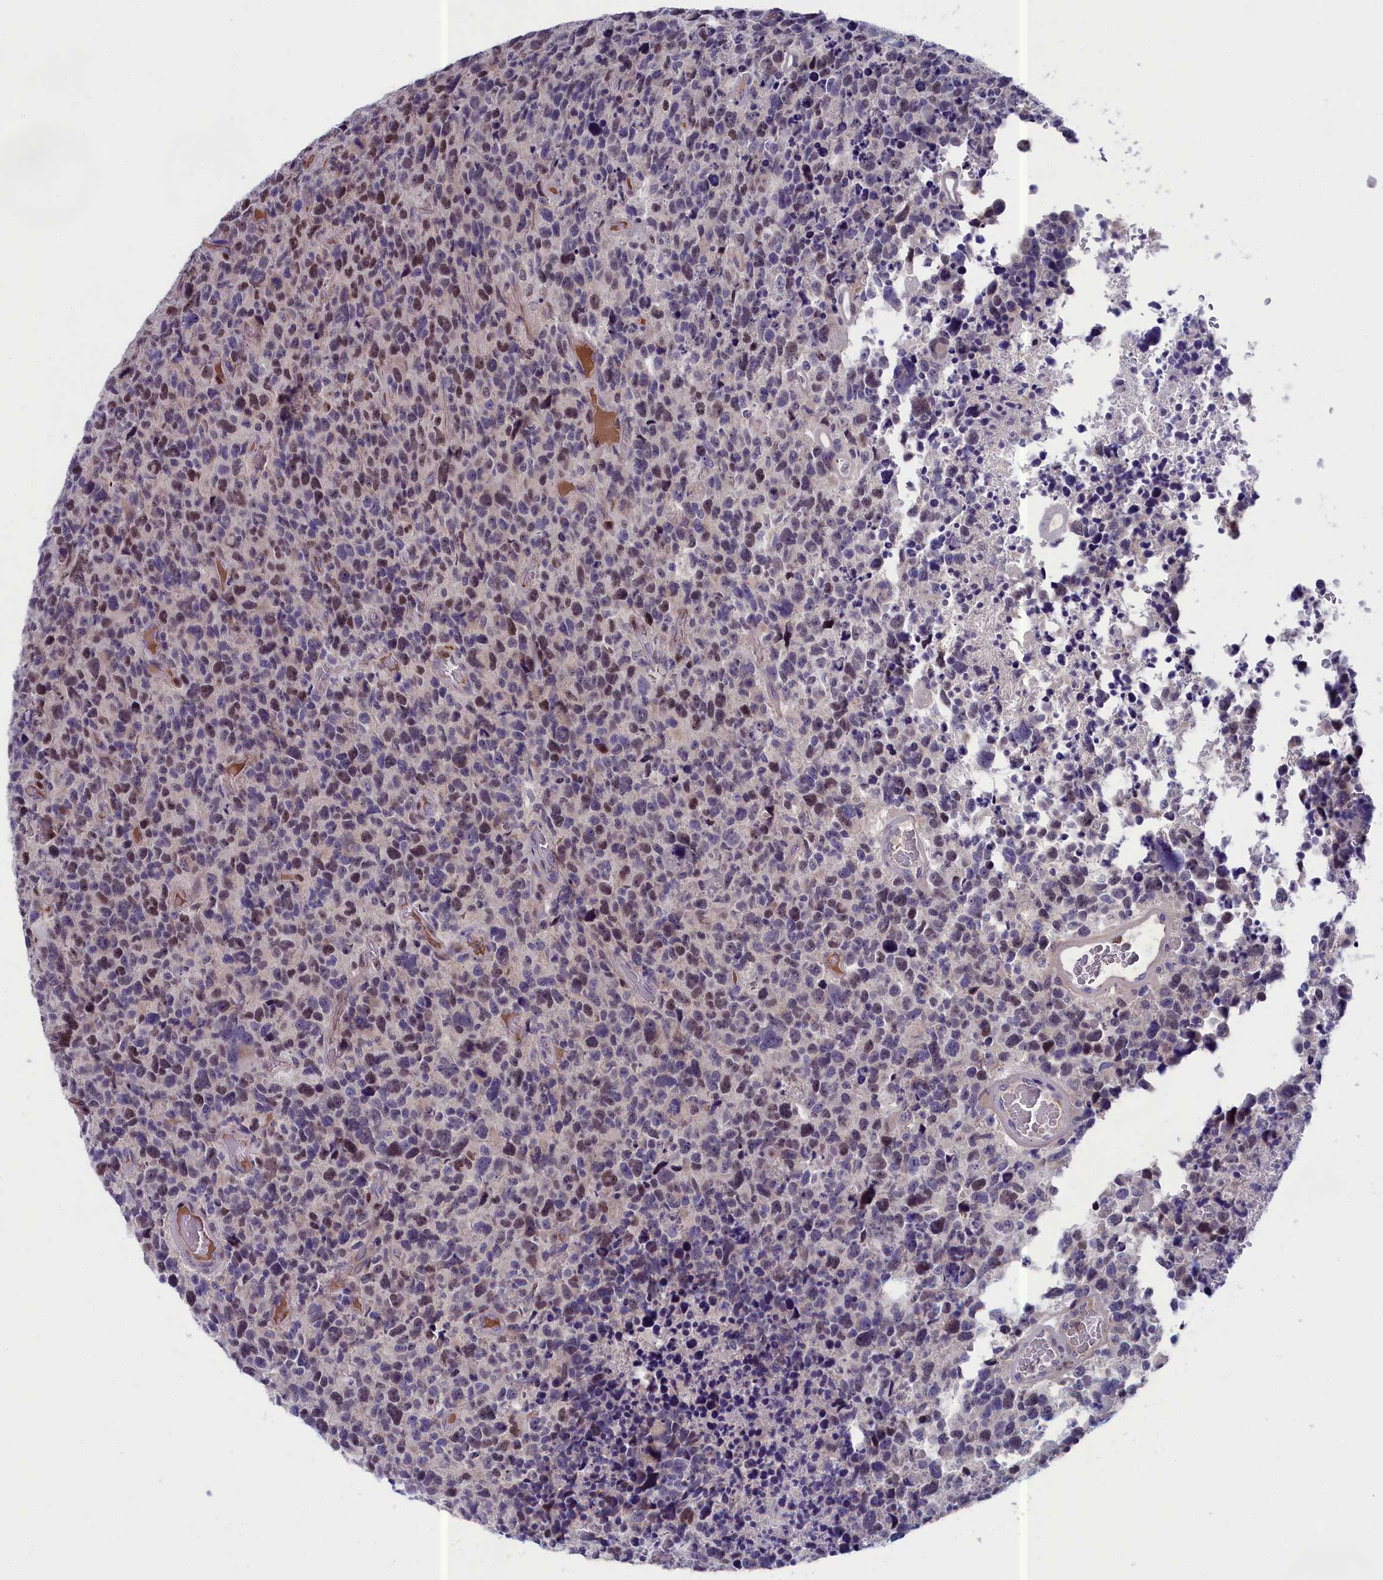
{"staining": {"intensity": "weak", "quantity": "25%-75%", "location": "nuclear"}, "tissue": "glioma", "cell_type": "Tumor cells", "image_type": "cancer", "snomed": [{"axis": "morphology", "description": "Glioma, malignant, High grade"}, {"axis": "topography", "description": "Brain"}], "caption": "A photomicrograph showing weak nuclear positivity in about 25%-75% of tumor cells in malignant glioma (high-grade), as visualized by brown immunohistochemical staining.", "gene": "LIG1", "patient": {"sex": "male", "age": 69}}